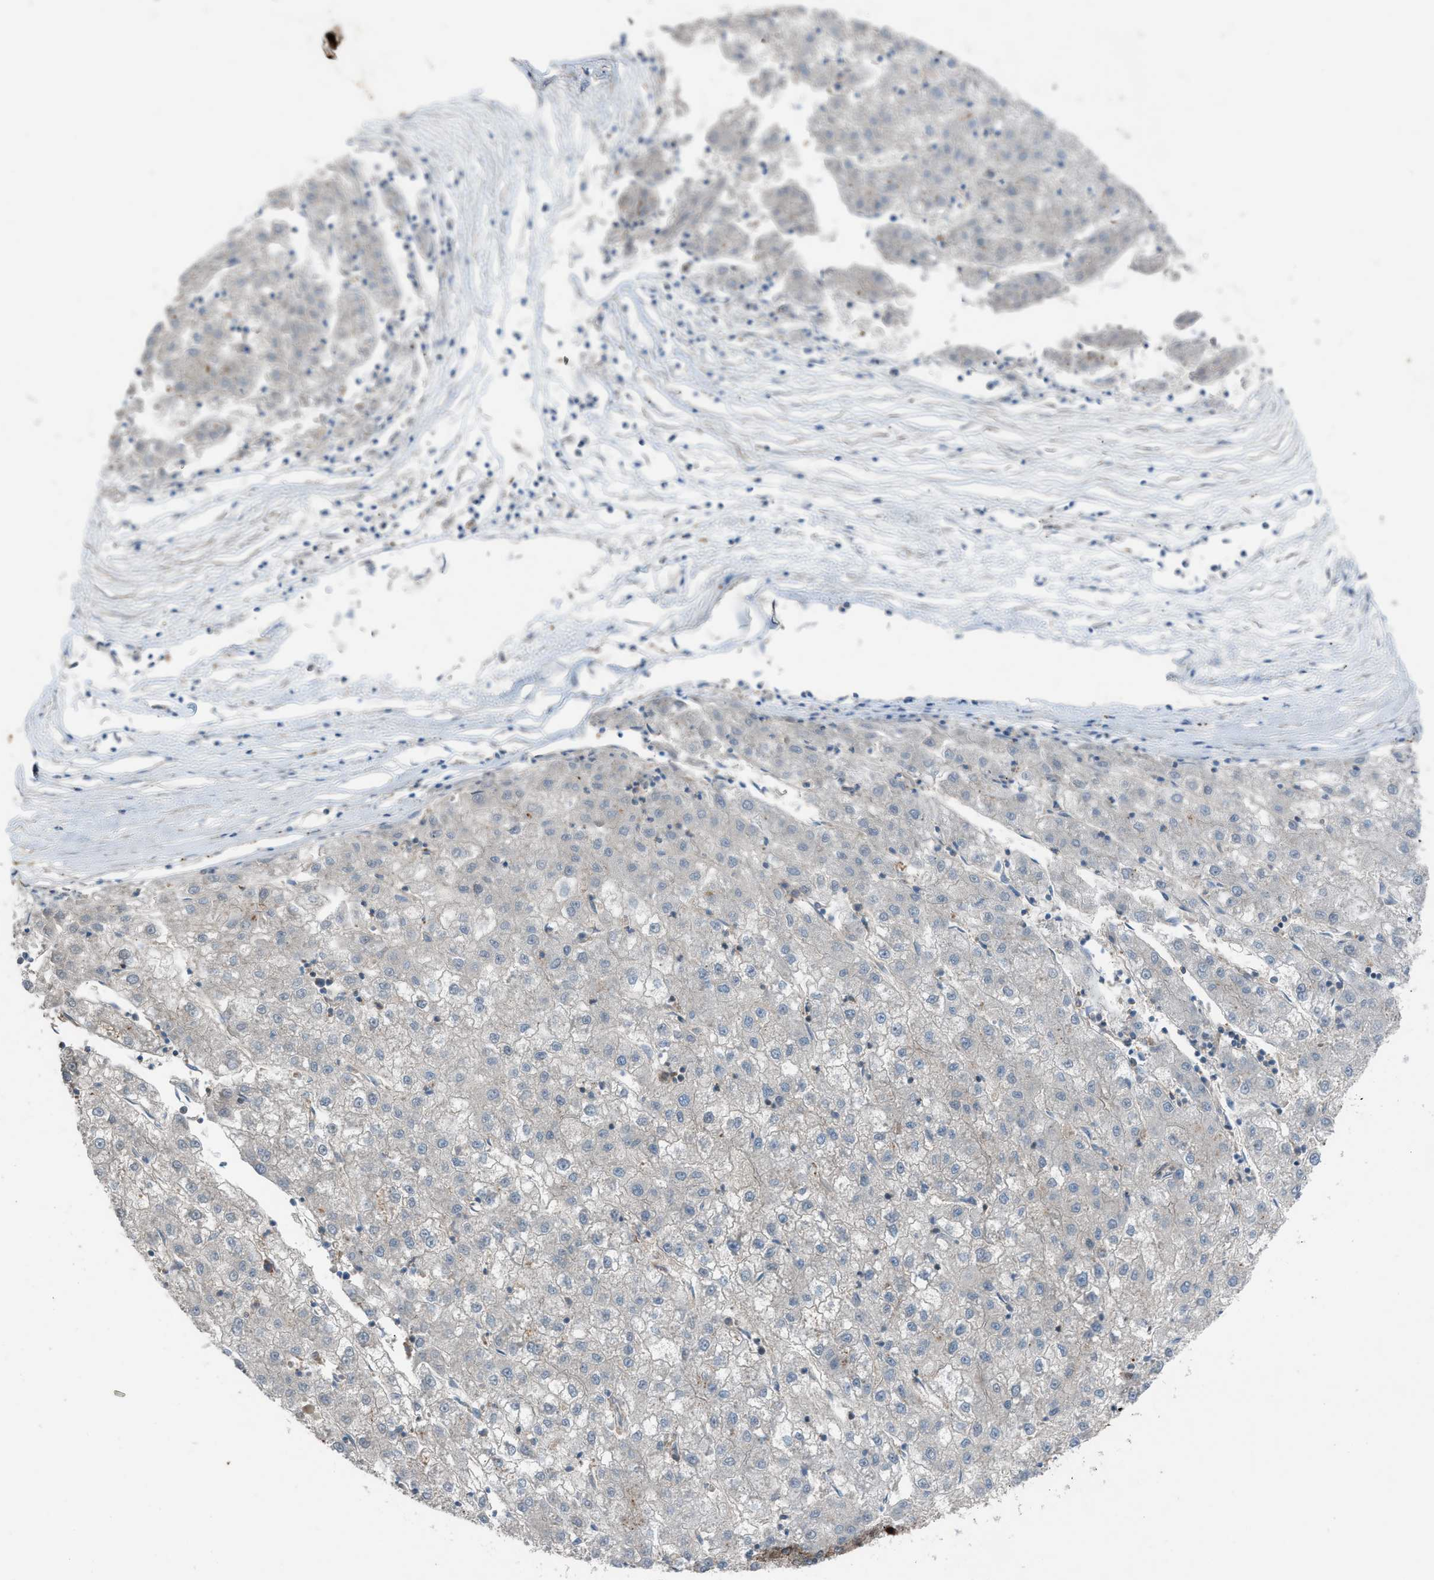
{"staining": {"intensity": "negative", "quantity": "none", "location": "none"}, "tissue": "liver cancer", "cell_type": "Tumor cells", "image_type": "cancer", "snomed": [{"axis": "morphology", "description": "Carcinoma, Hepatocellular, NOS"}, {"axis": "topography", "description": "Liver"}], "caption": "This micrograph is of liver cancer stained with IHC to label a protein in brown with the nuclei are counter-stained blue. There is no positivity in tumor cells.", "gene": "DYRK1A", "patient": {"sex": "male", "age": 72}}